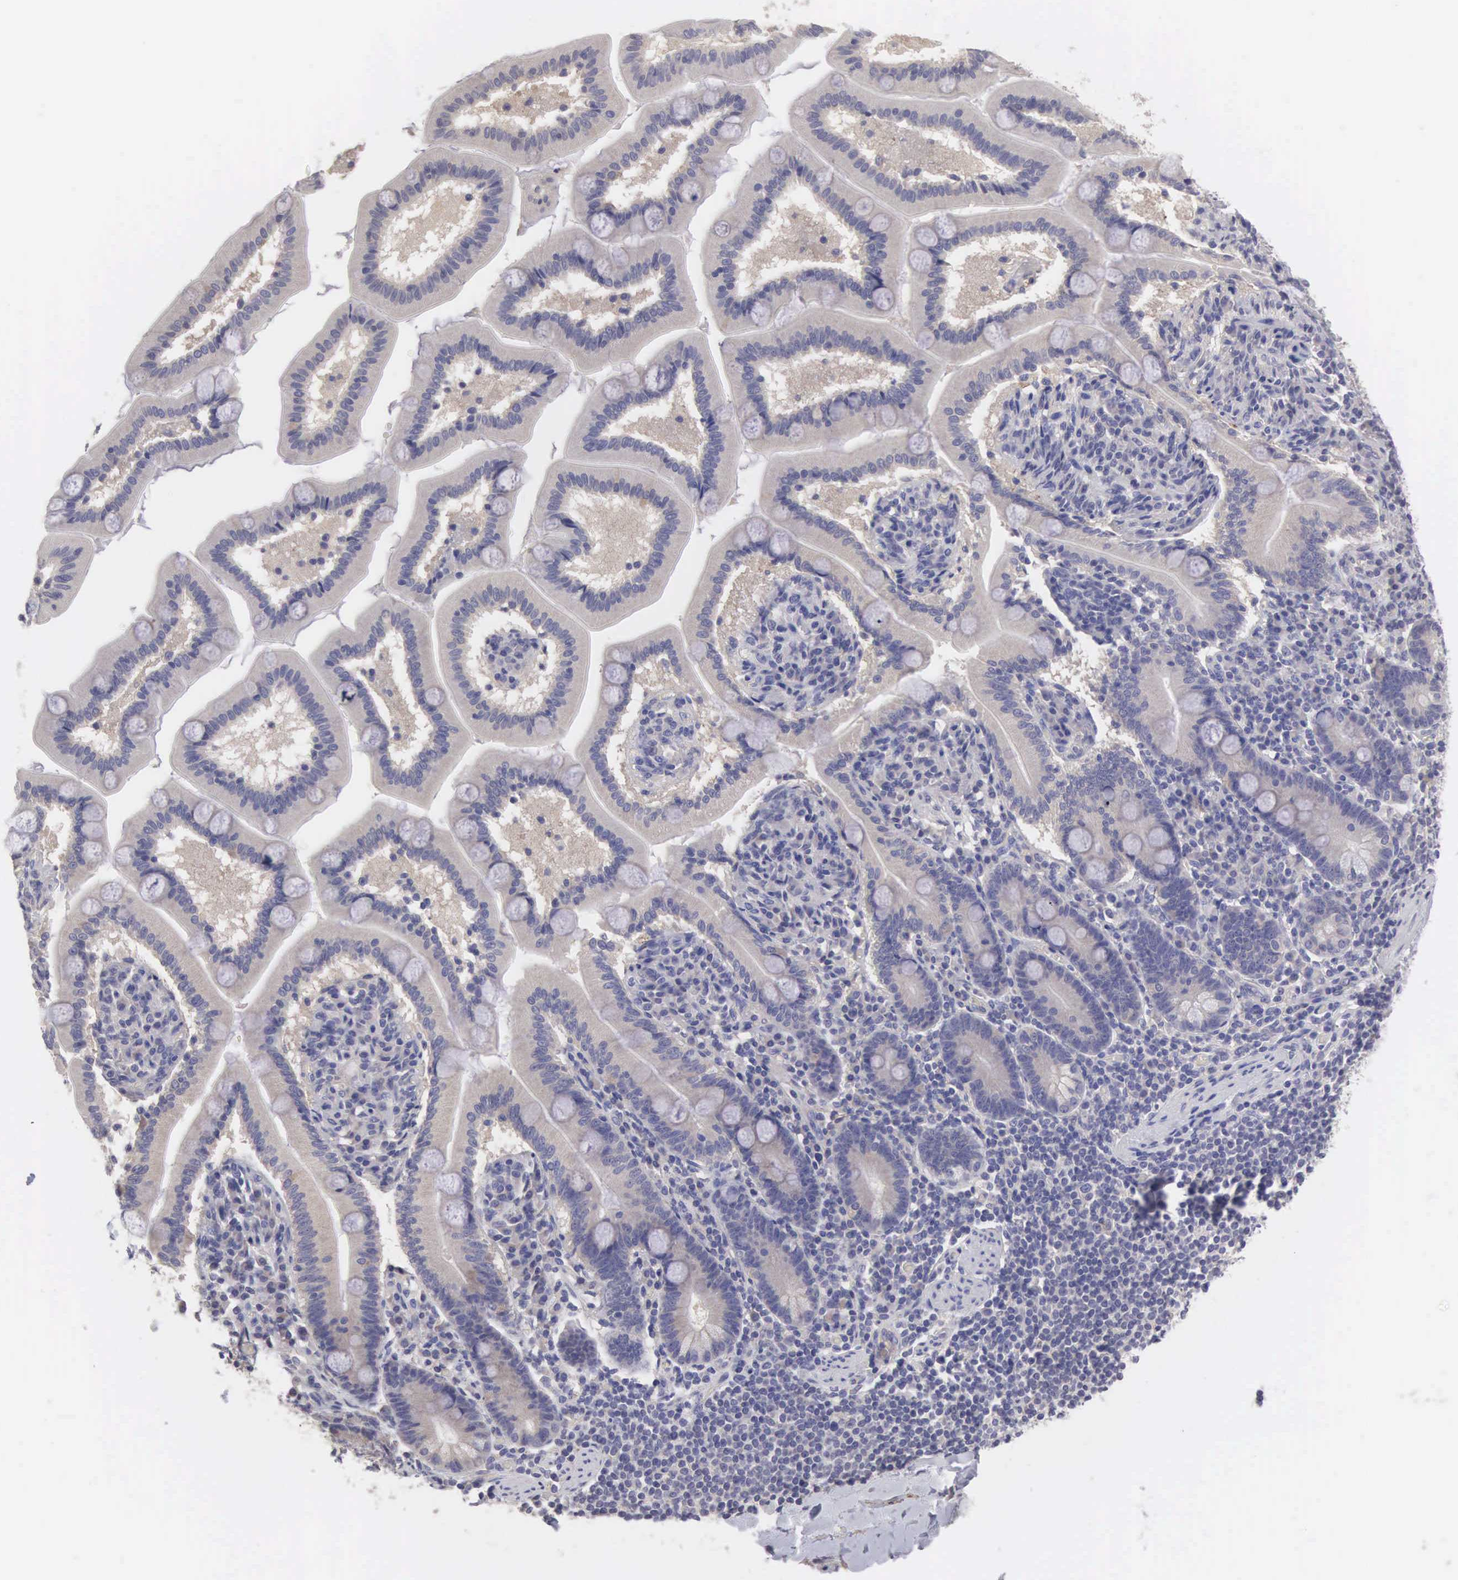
{"staining": {"intensity": "negative", "quantity": "none", "location": "none"}, "tissue": "adipose tissue", "cell_type": "Adipocytes", "image_type": "normal", "snomed": [{"axis": "morphology", "description": "Normal tissue, NOS"}, {"axis": "topography", "description": "Duodenum"}], "caption": "This photomicrograph is of unremarkable adipose tissue stained with immunohistochemistry (IHC) to label a protein in brown with the nuclei are counter-stained blue. There is no positivity in adipocytes.", "gene": "SLITRK4", "patient": {"sex": "male", "age": 63}}